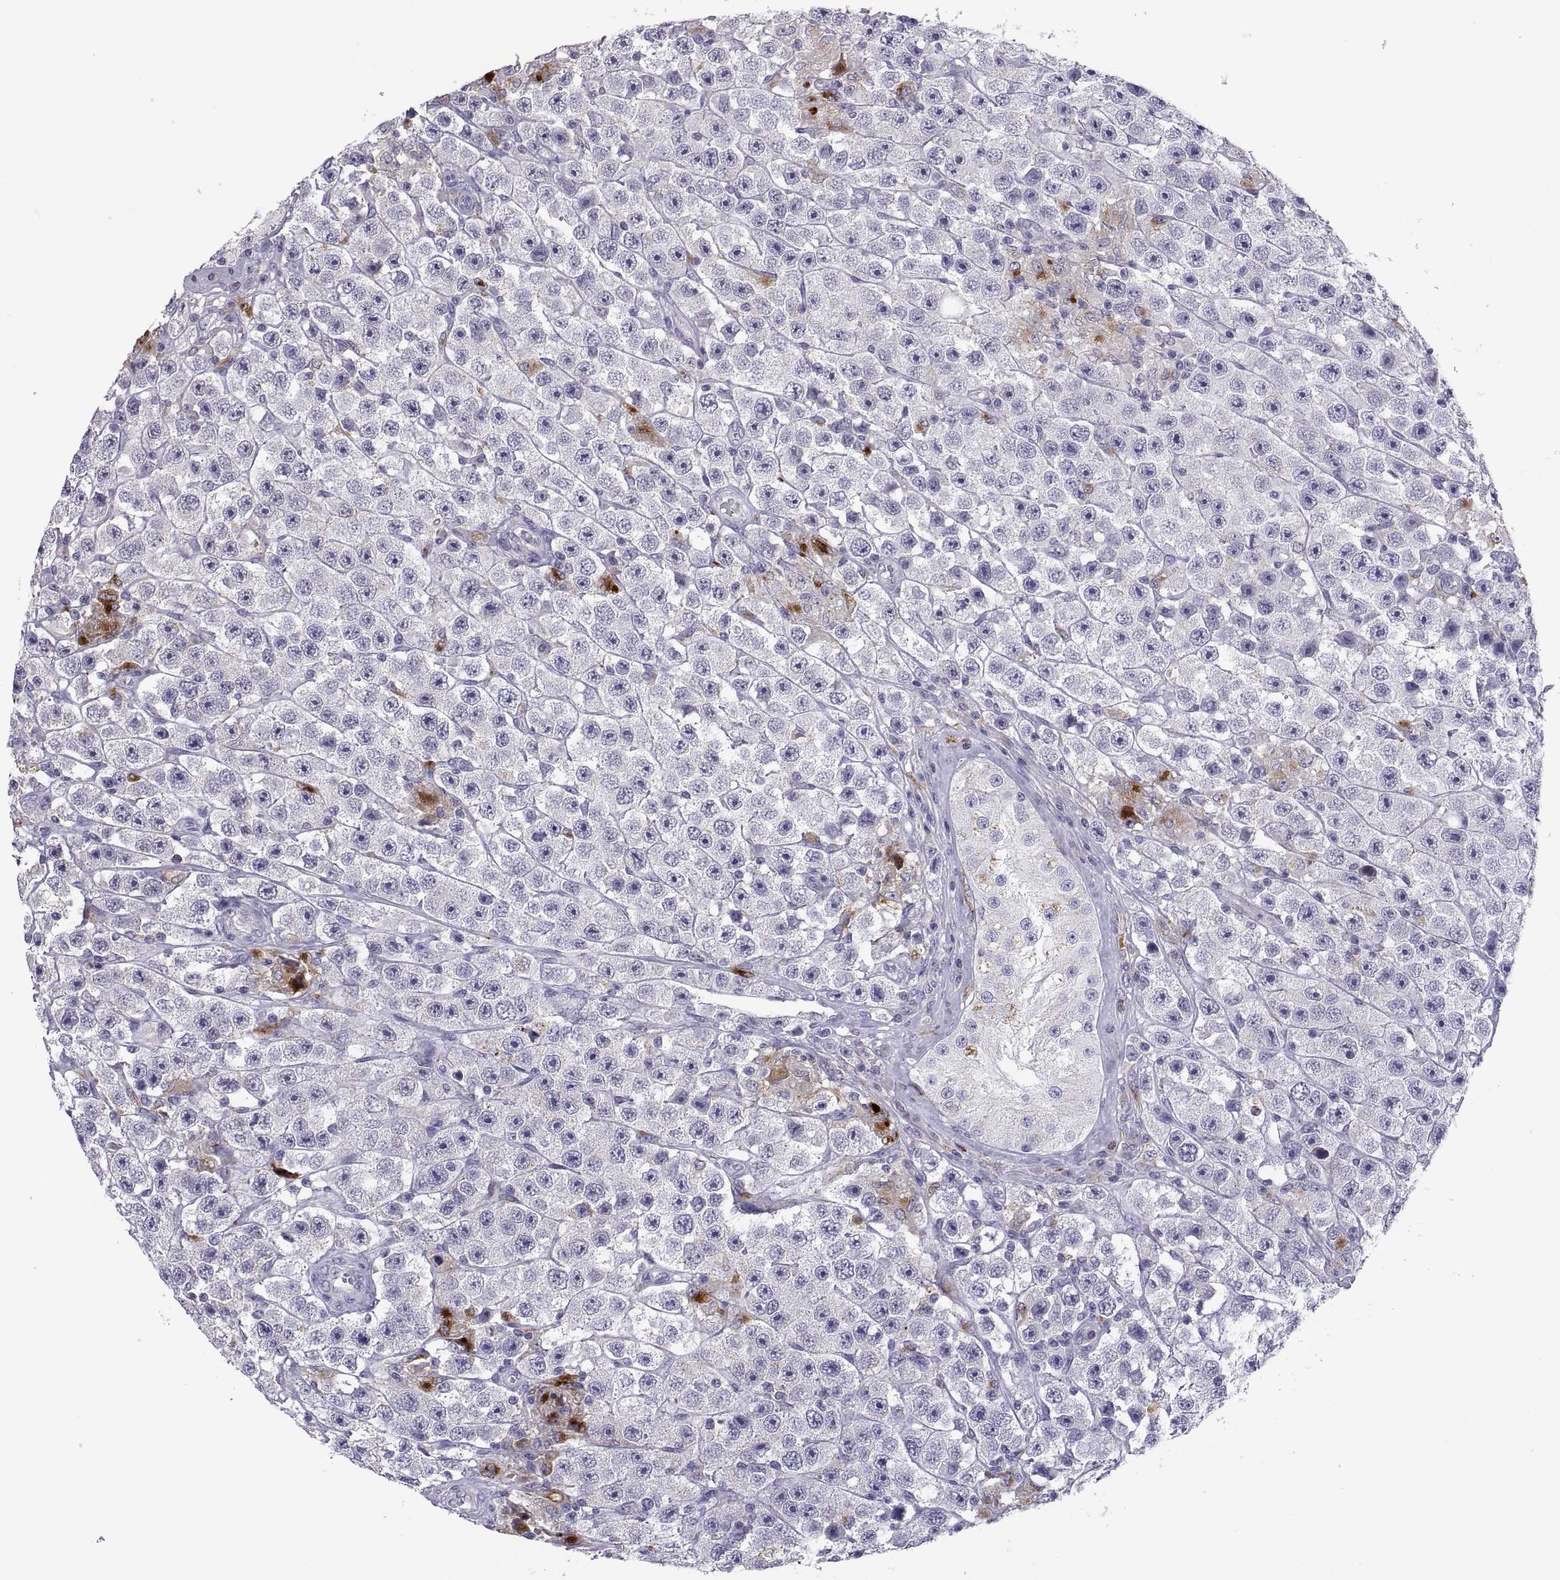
{"staining": {"intensity": "negative", "quantity": "none", "location": "none"}, "tissue": "testis cancer", "cell_type": "Tumor cells", "image_type": "cancer", "snomed": [{"axis": "morphology", "description": "Seminoma, NOS"}, {"axis": "topography", "description": "Testis"}], "caption": "Testis seminoma stained for a protein using IHC demonstrates no positivity tumor cells.", "gene": "RGS19", "patient": {"sex": "male", "age": 45}}